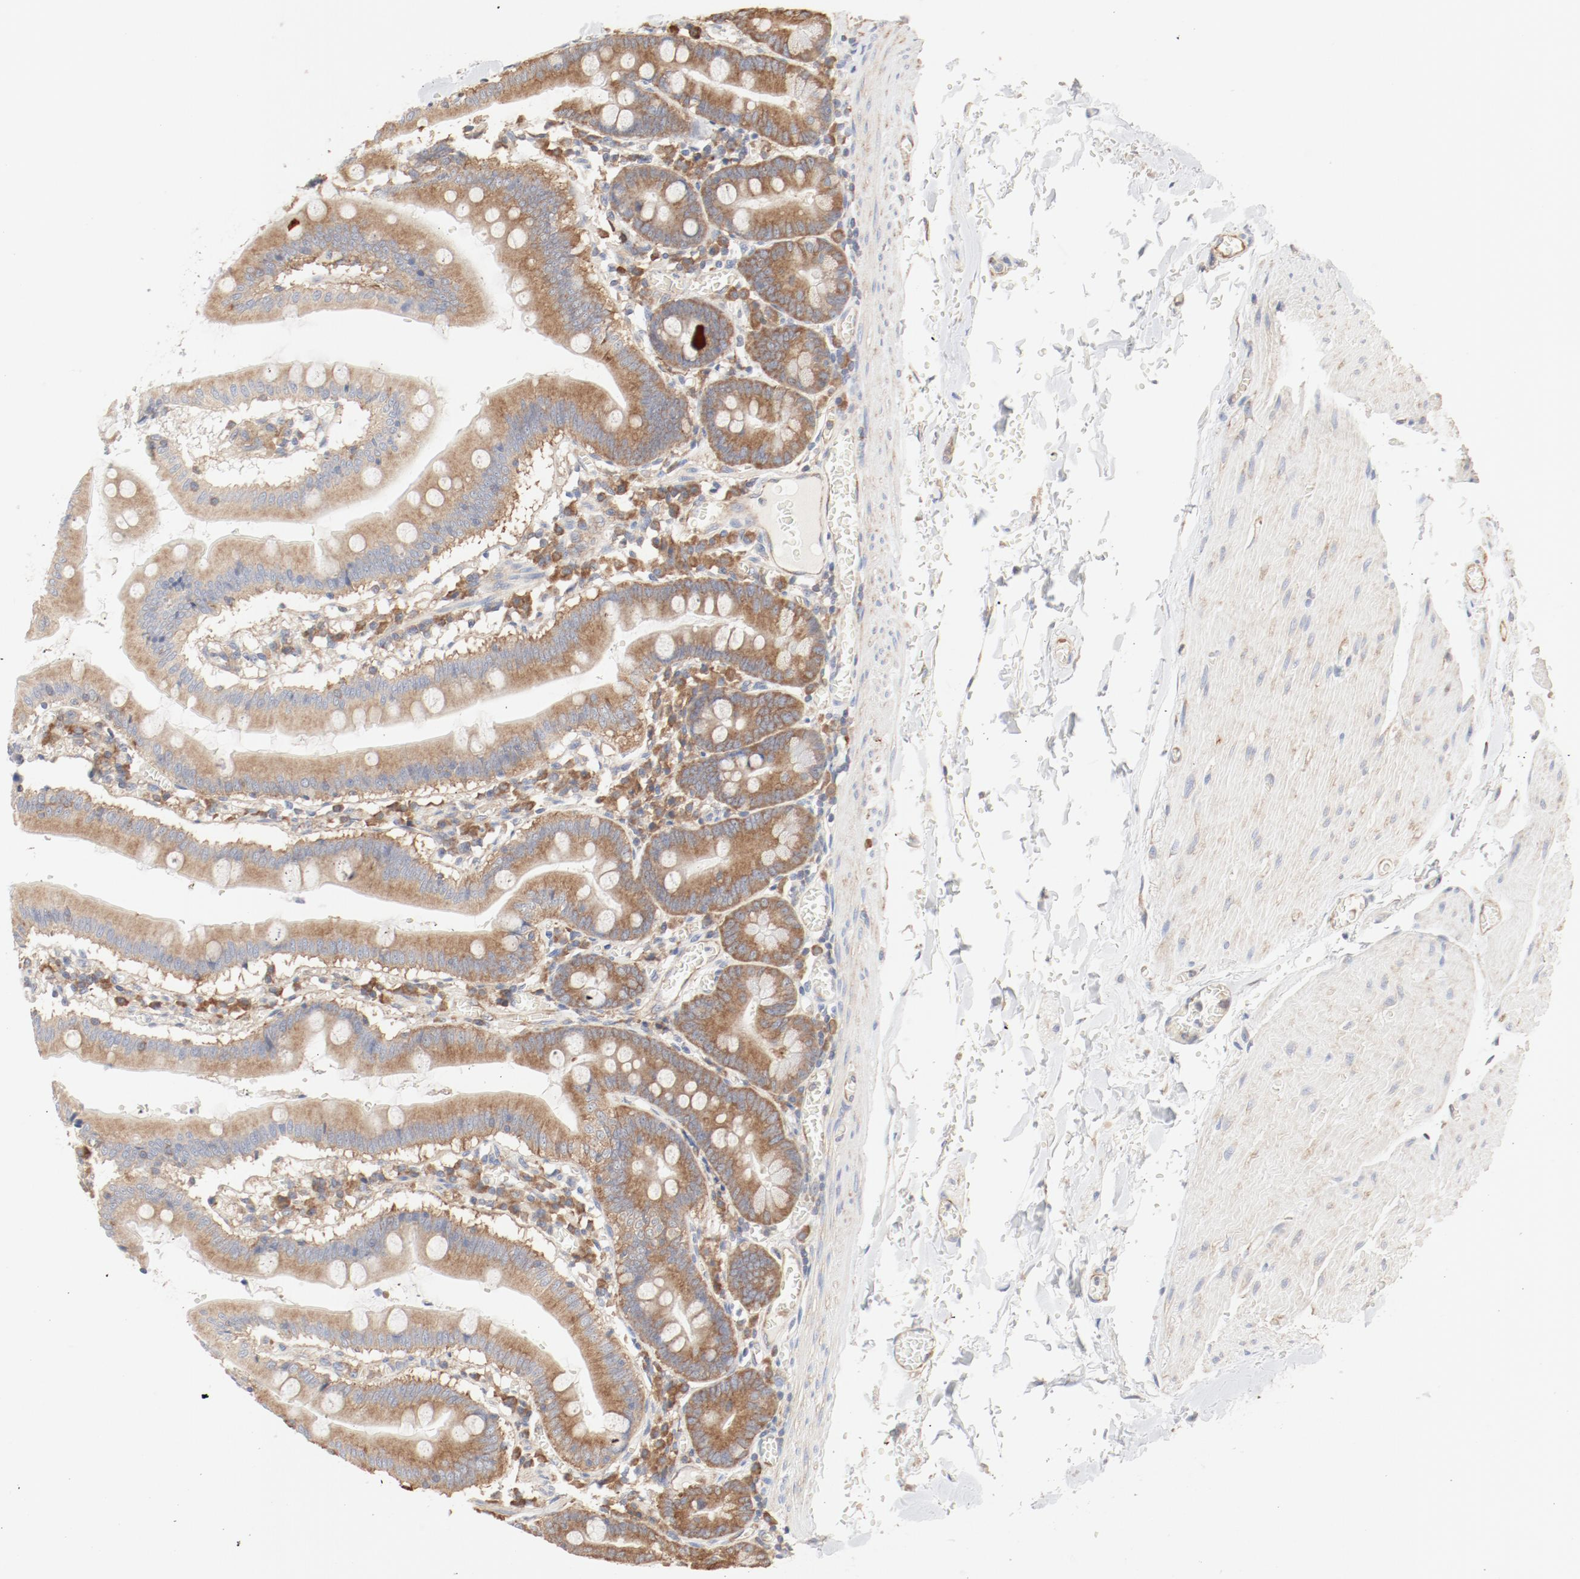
{"staining": {"intensity": "moderate", "quantity": ">75%", "location": "cytoplasmic/membranous"}, "tissue": "small intestine", "cell_type": "Glandular cells", "image_type": "normal", "snomed": [{"axis": "morphology", "description": "Normal tissue, NOS"}, {"axis": "topography", "description": "Small intestine"}], "caption": "IHC of benign human small intestine reveals medium levels of moderate cytoplasmic/membranous expression in about >75% of glandular cells.", "gene": "RPS6", "patient": {"sex": "male", "age": 71}}